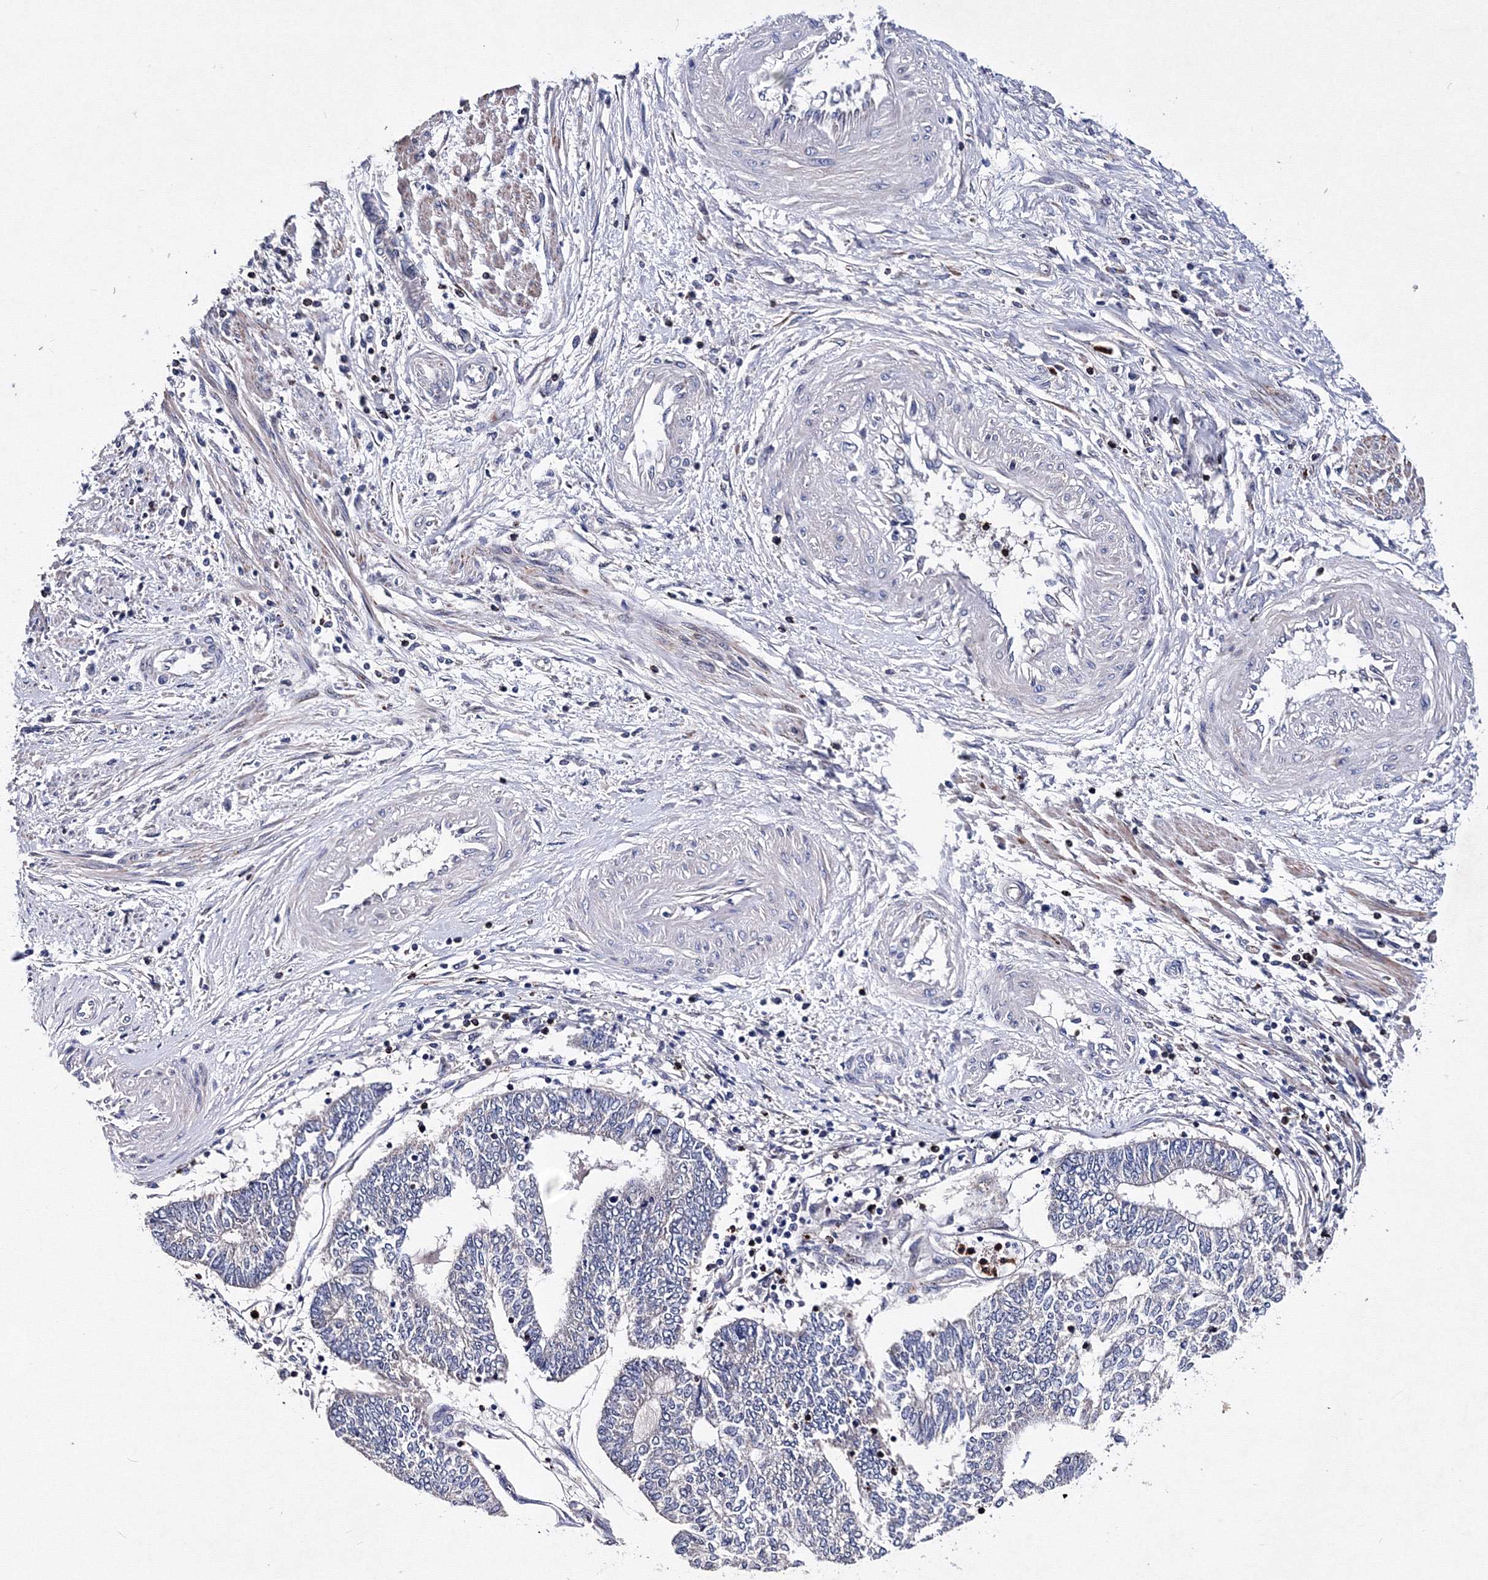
{"staining": {"intensity": "negative", "quantity": "none", "location": "none"}, "tissue": "endometrial cancer", "cell_type": "Tumor cells", "image_type": "cancer", "snomed": [{"axis": "morphology", "description": "Adenocarcinoma, NOS"}, {"axis": "topography", "description": "Uterus"}, {"axis": "topography", "description": "Endometrium"}], "caption": "There is no significant staining in tumor cells of endometrial cancer.", "gene": "PHYKPL", "patient": {"sex": "female", "age": 70}}